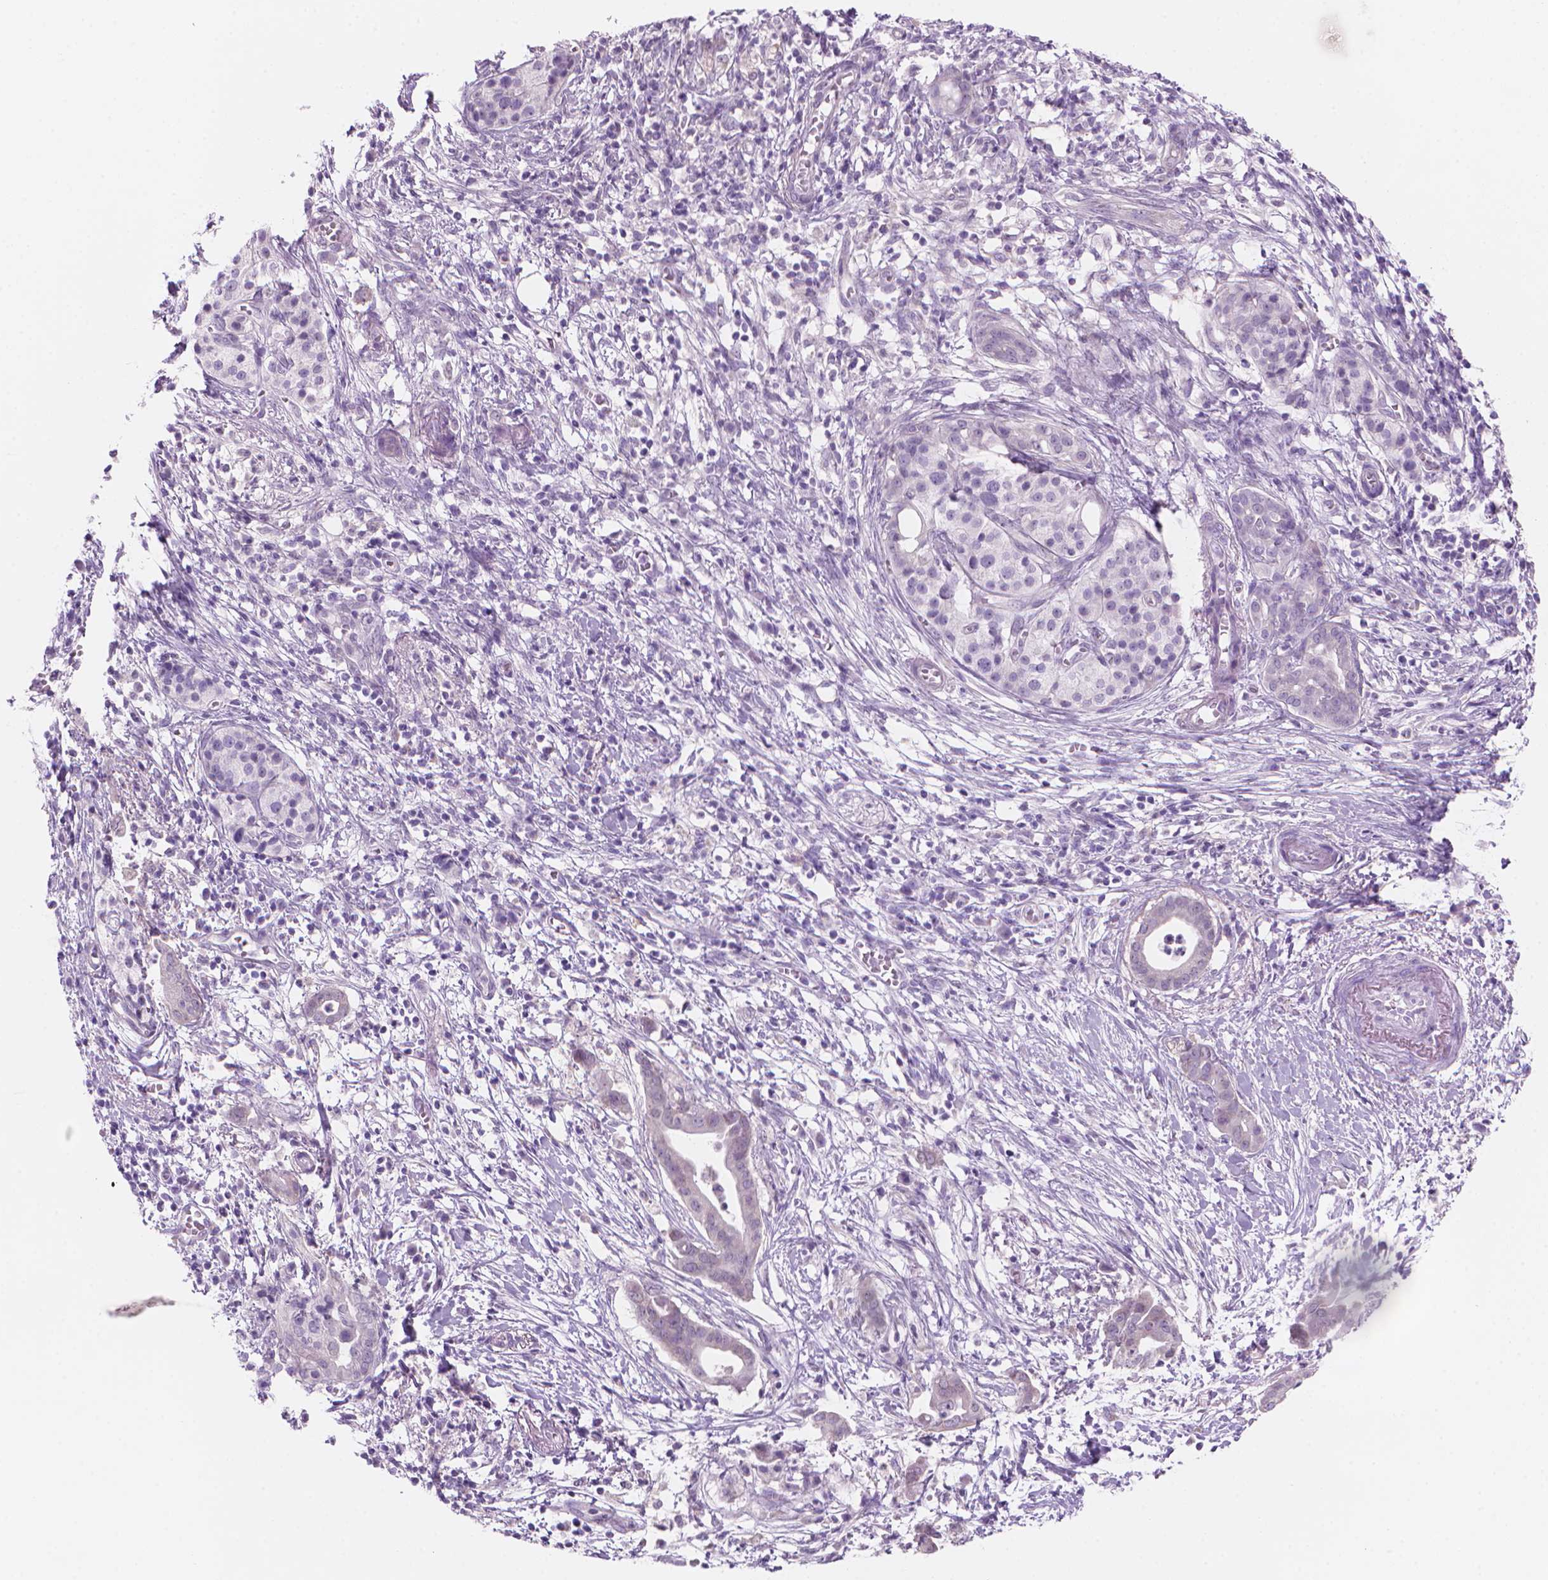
{"staining": {"intensity": "negative", "quantity": "none", "location": "none"}, "tissue": "pancreatic cancer", "cell_type": "Tumor cells", "image_type": "cancer", "snomed": [{"axis": "morphology", "description": "Adenocarcinoma, NOS"}, {"axis": "topography", "description": "Pancreas"}], "caption": "Tumor cells show no significant protein positivity in pancreatic cancer (adenocarcinoma).", "gene": "ENSG00000187186", "patient": {"sex": "male", "age": 61}}